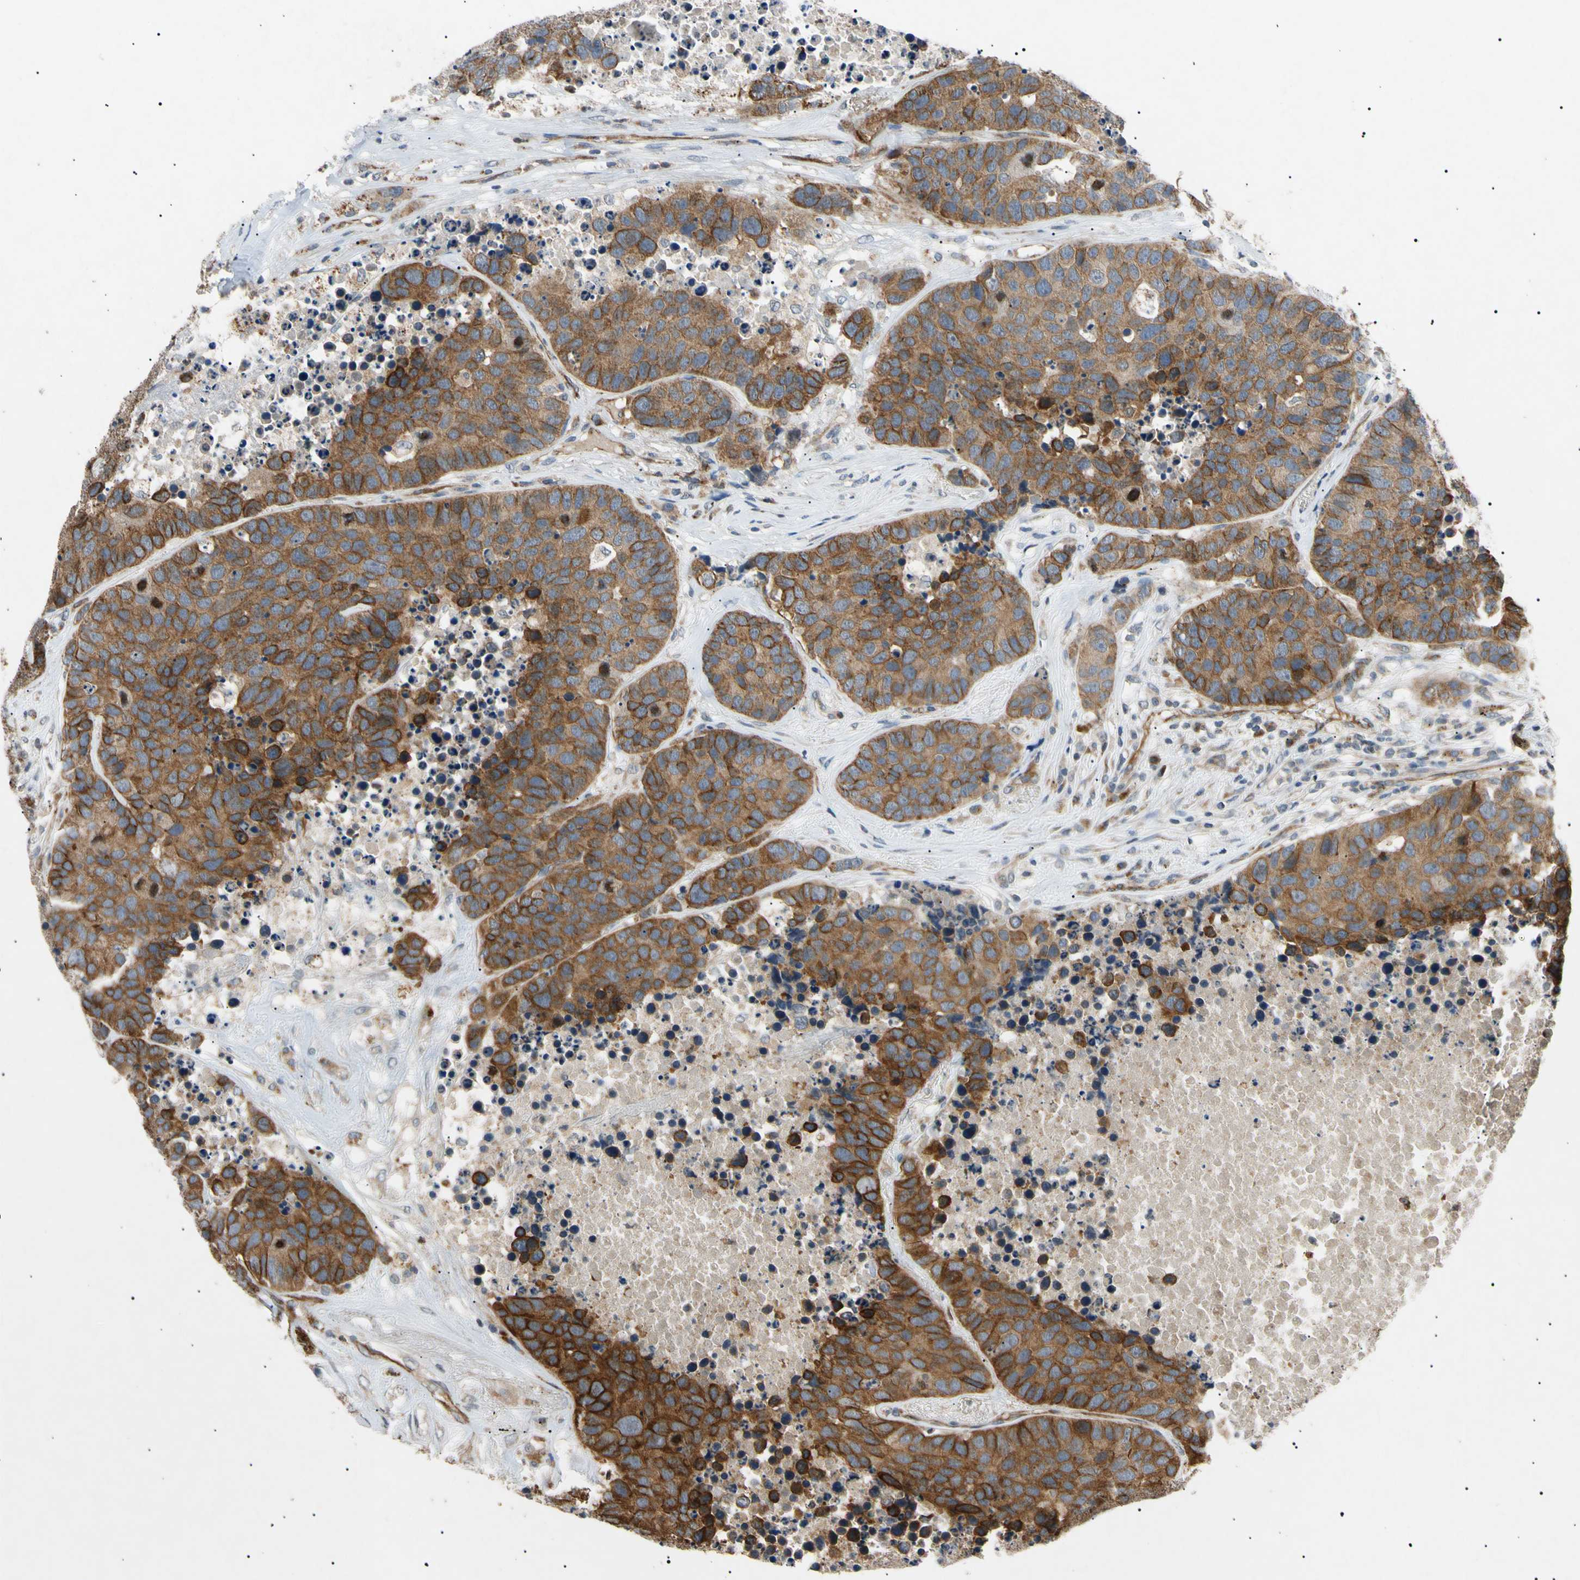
{"staining": {"intensity": "moderate", "quantity": "25%-75%", "location": "cytoplasmic/membranous,nuclear"}, "tissue": "carcinoid", "cell_type": "Tumor cells", "image_type": "cancer", "snomed": [{"axis": "morphology", "description": "Carcinoid, malignant, NOS"}, {"axis": "topography", "description": "Lung"}], "caption": "Tumor cells show medium levels of moderate cytoplasmic/membranous and nuclear expression in about 25%-75% of cells in human carcinoid.", "gene": "TUBB4A", "patient": {"sex": "male", "age": 60}}